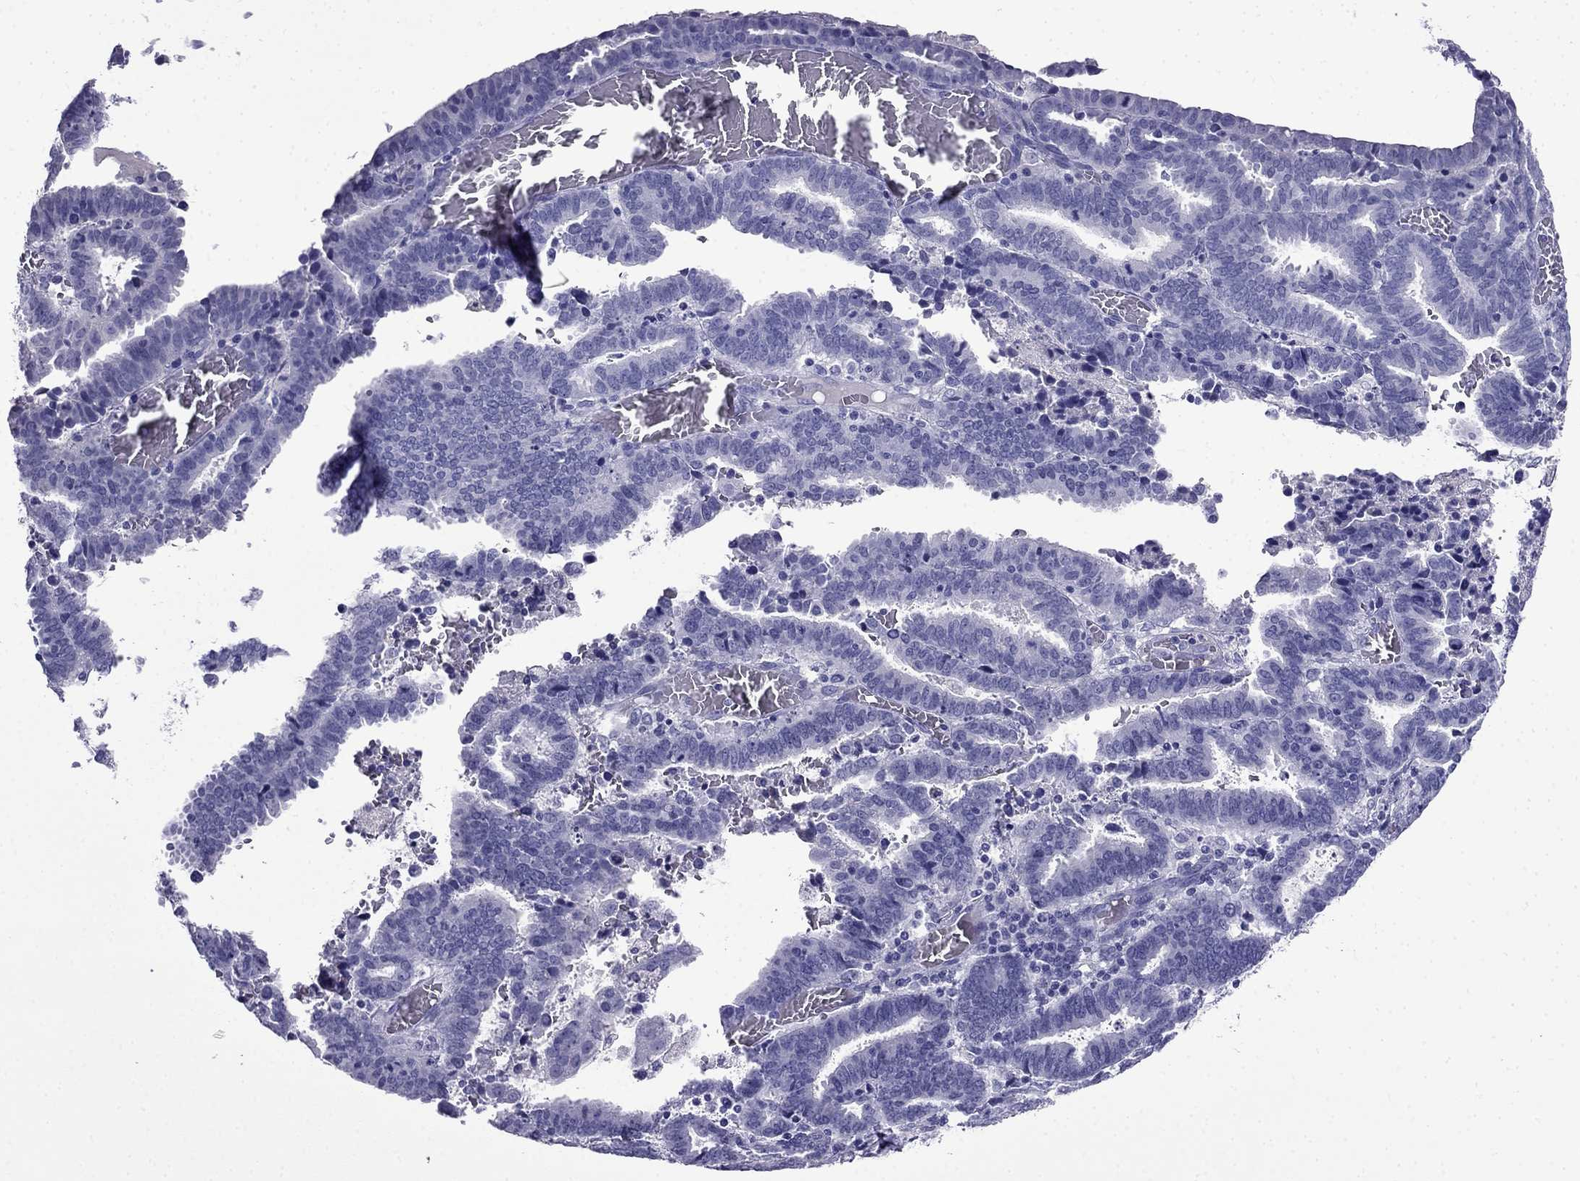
{"staining": {"intensity": "negative", "quantity": "none", "location": "none"}, "tissue": "endometrial cancer", "cell_type": "Tumor cells", "image_type": "cancer", "snomed": [{"axis": "morphology", "description": "Adenocarcinoma, NOS"}, {"axis": "topography", "description": "Uterus"}], "caption": "DAB (3,3'-diaminobenzidine) immunohistochemical staining of endometrial cancer reveals no significant expression in tumor cells. Nuclei are stained in blue.", "gene": "CDHR4", "patient": {"sex": "female", "age": 83}}